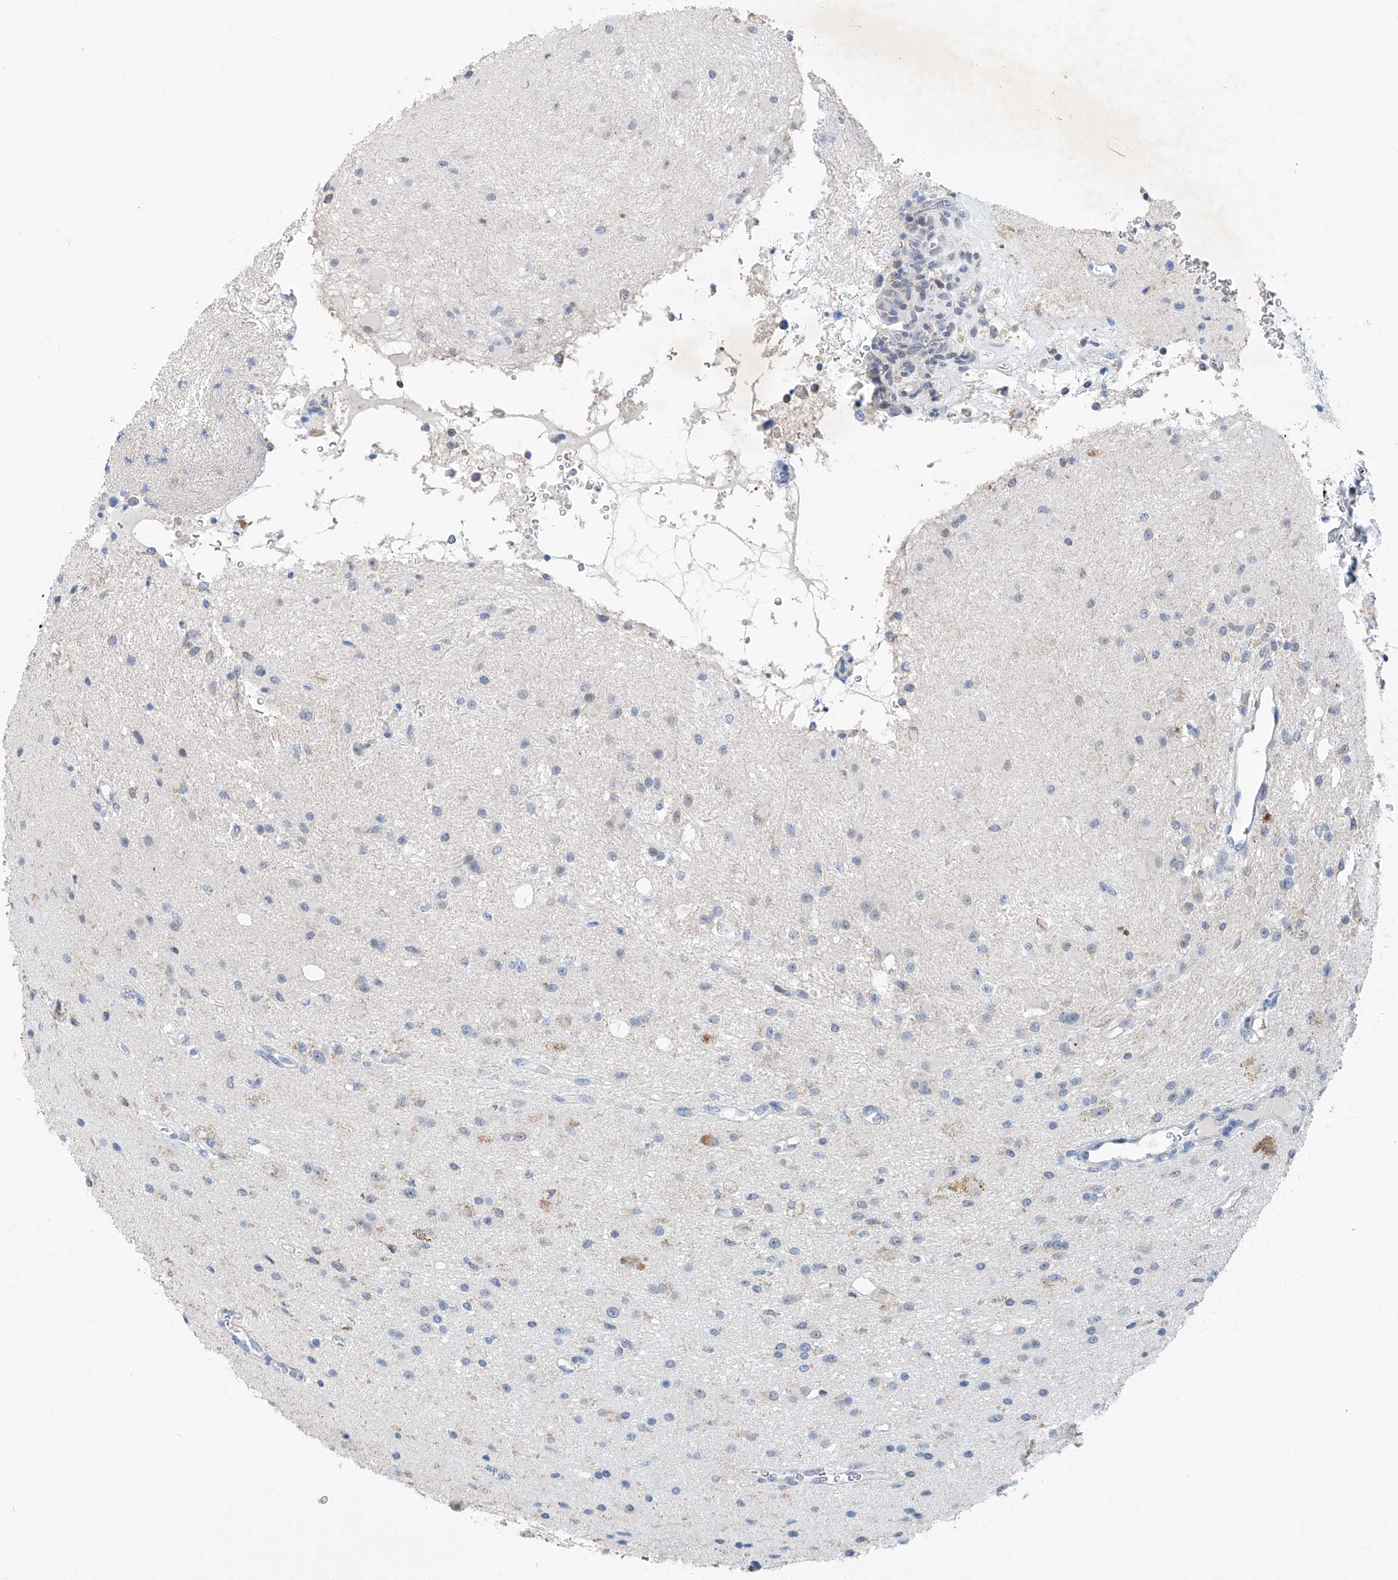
{"staining": {"intensity": "weak", "quantity": "<25%", "location": "cytoplasmic/membranous"}, "tissue": "glioma", "cell_type": "Tumor cells", "image_type": "cancer", "snomed": [{"axis": "morphology", "description": "Glioma, malignant, High grade"}, {"axis": "topography", "description": "Brain"}], "caption": "This is an immunohistochemistry photomicrograph of malignant glioma (high-grade). There is no positivity in tumor cells.", "gene": "KLF15", "patient": {"sex": "male", "age": 34}}